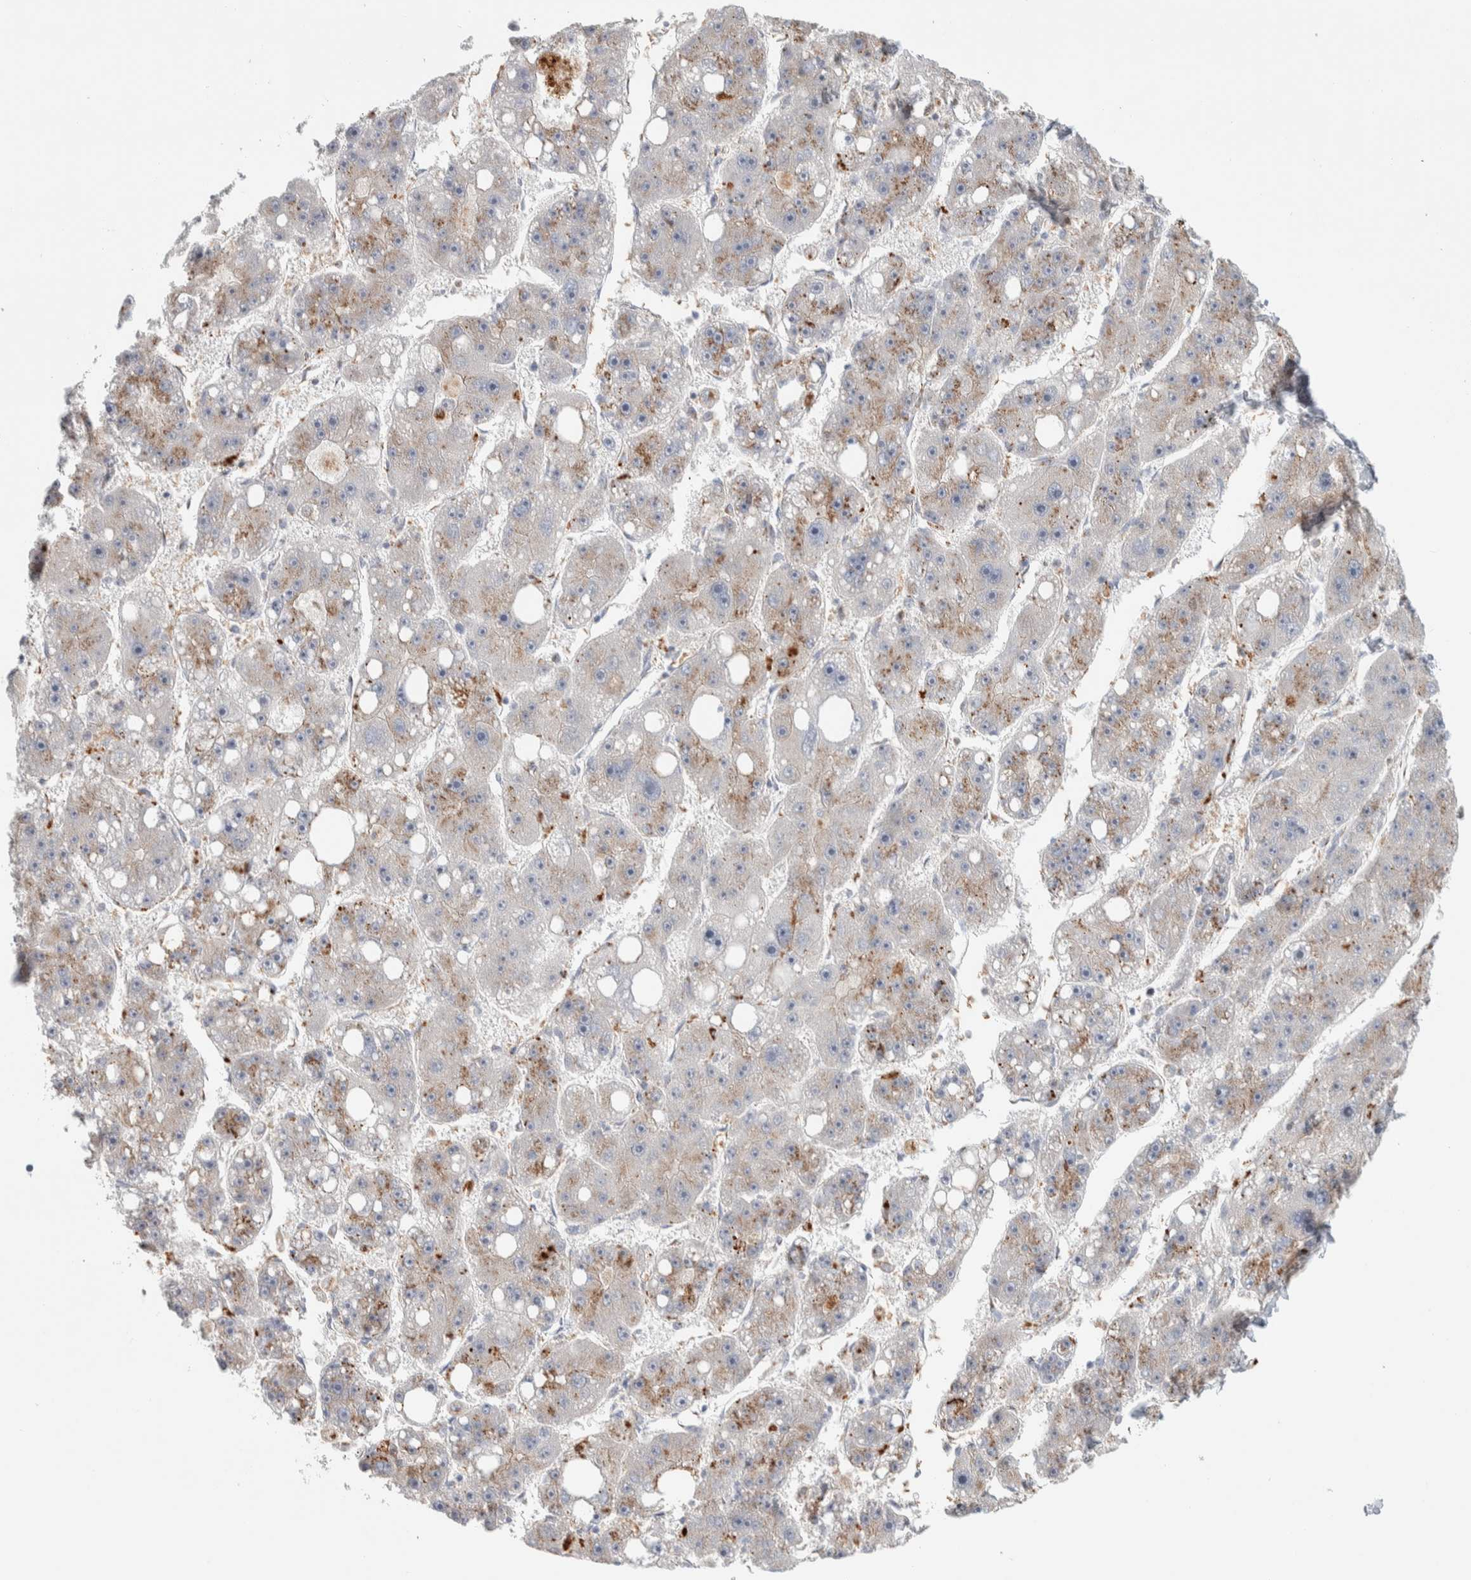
{"staining": {"intensity": "moderate", "quantity": "25%-75%", "location": "cytoplasmic/membranous"}, "tissue": "liver cancer", "cell_type": "Tumor cells", "image_type": "cancer", "snomed": [{"axis": "morphology", "description": "Carcinoma, Hepatocellular, NOS"}, {"axis": "topography", "description": "Liver"}], "caption": "Tumor cells demonstrate medium levels of moderate cytoplasmic/membranous staining in about 25%-75% of cells in liver cancer (hepatocellular carcinoma). Ihc stains the protein in brown and the nuclei are stained blue.", "gene": "SLC38A10", "patient": {"sex": "female", "age": 61}}